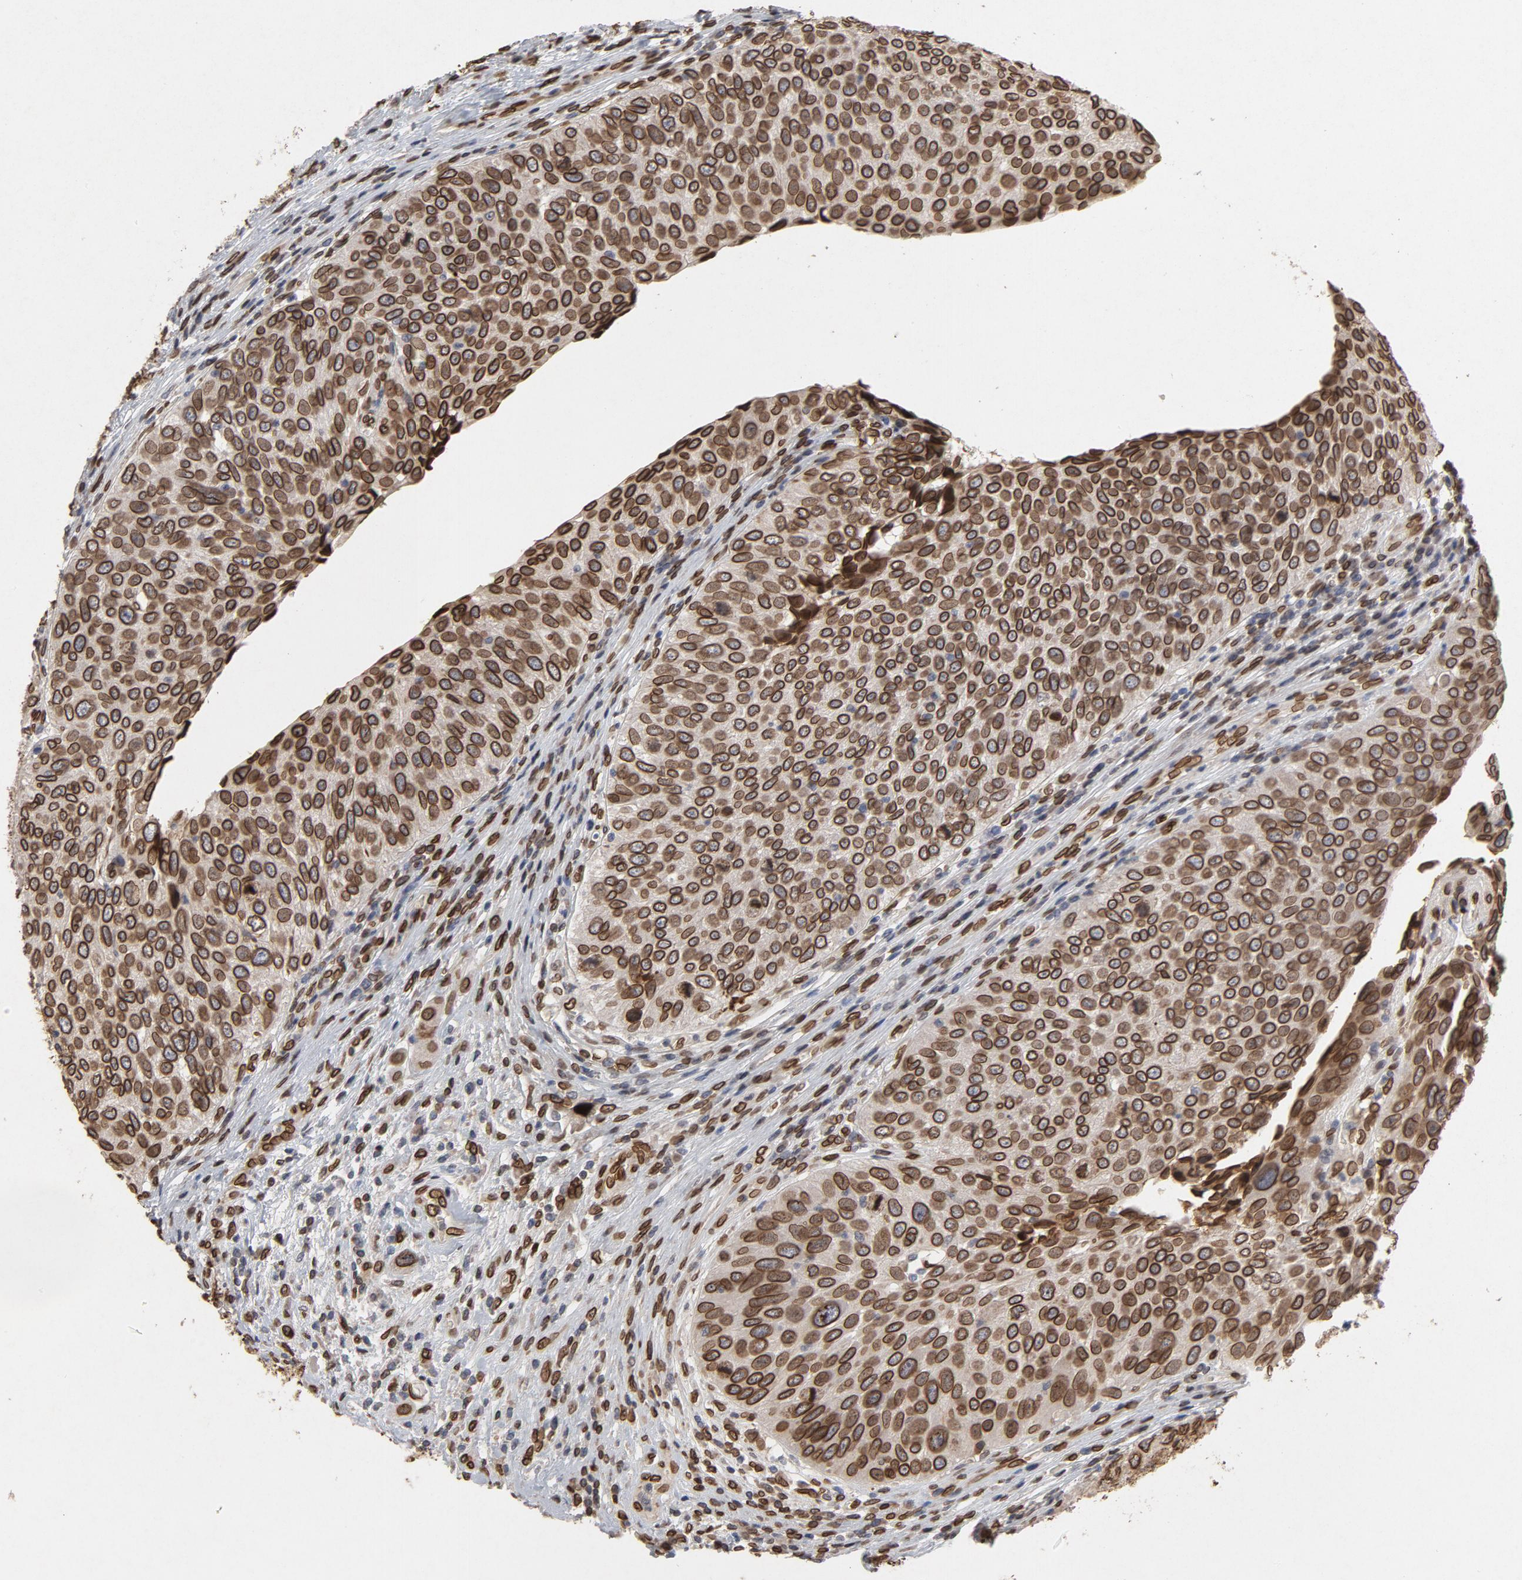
{"staining": {"intensity": "strong", "quantity": ">75%", "location": "cytoplasmic/membranous,nuclear"}, "tissue": "urothelial cancer", "cell_type": "Tumor cells", "image_type": "cancer", "snomed": [{"axis": "morphology", "description": "Urothelial carcinoma, High grade"}, {"axis": "topography", "description": "Urinary bladder"}], "caption": "Human urothelial cancer stained for a protein (brown) reveals strong cytoplasmic/membranous and nuclear positive positivity in approximately >75% of tumor cells.", "gene": "LMNA", "patient": {"sex": "male", "age": 50}}